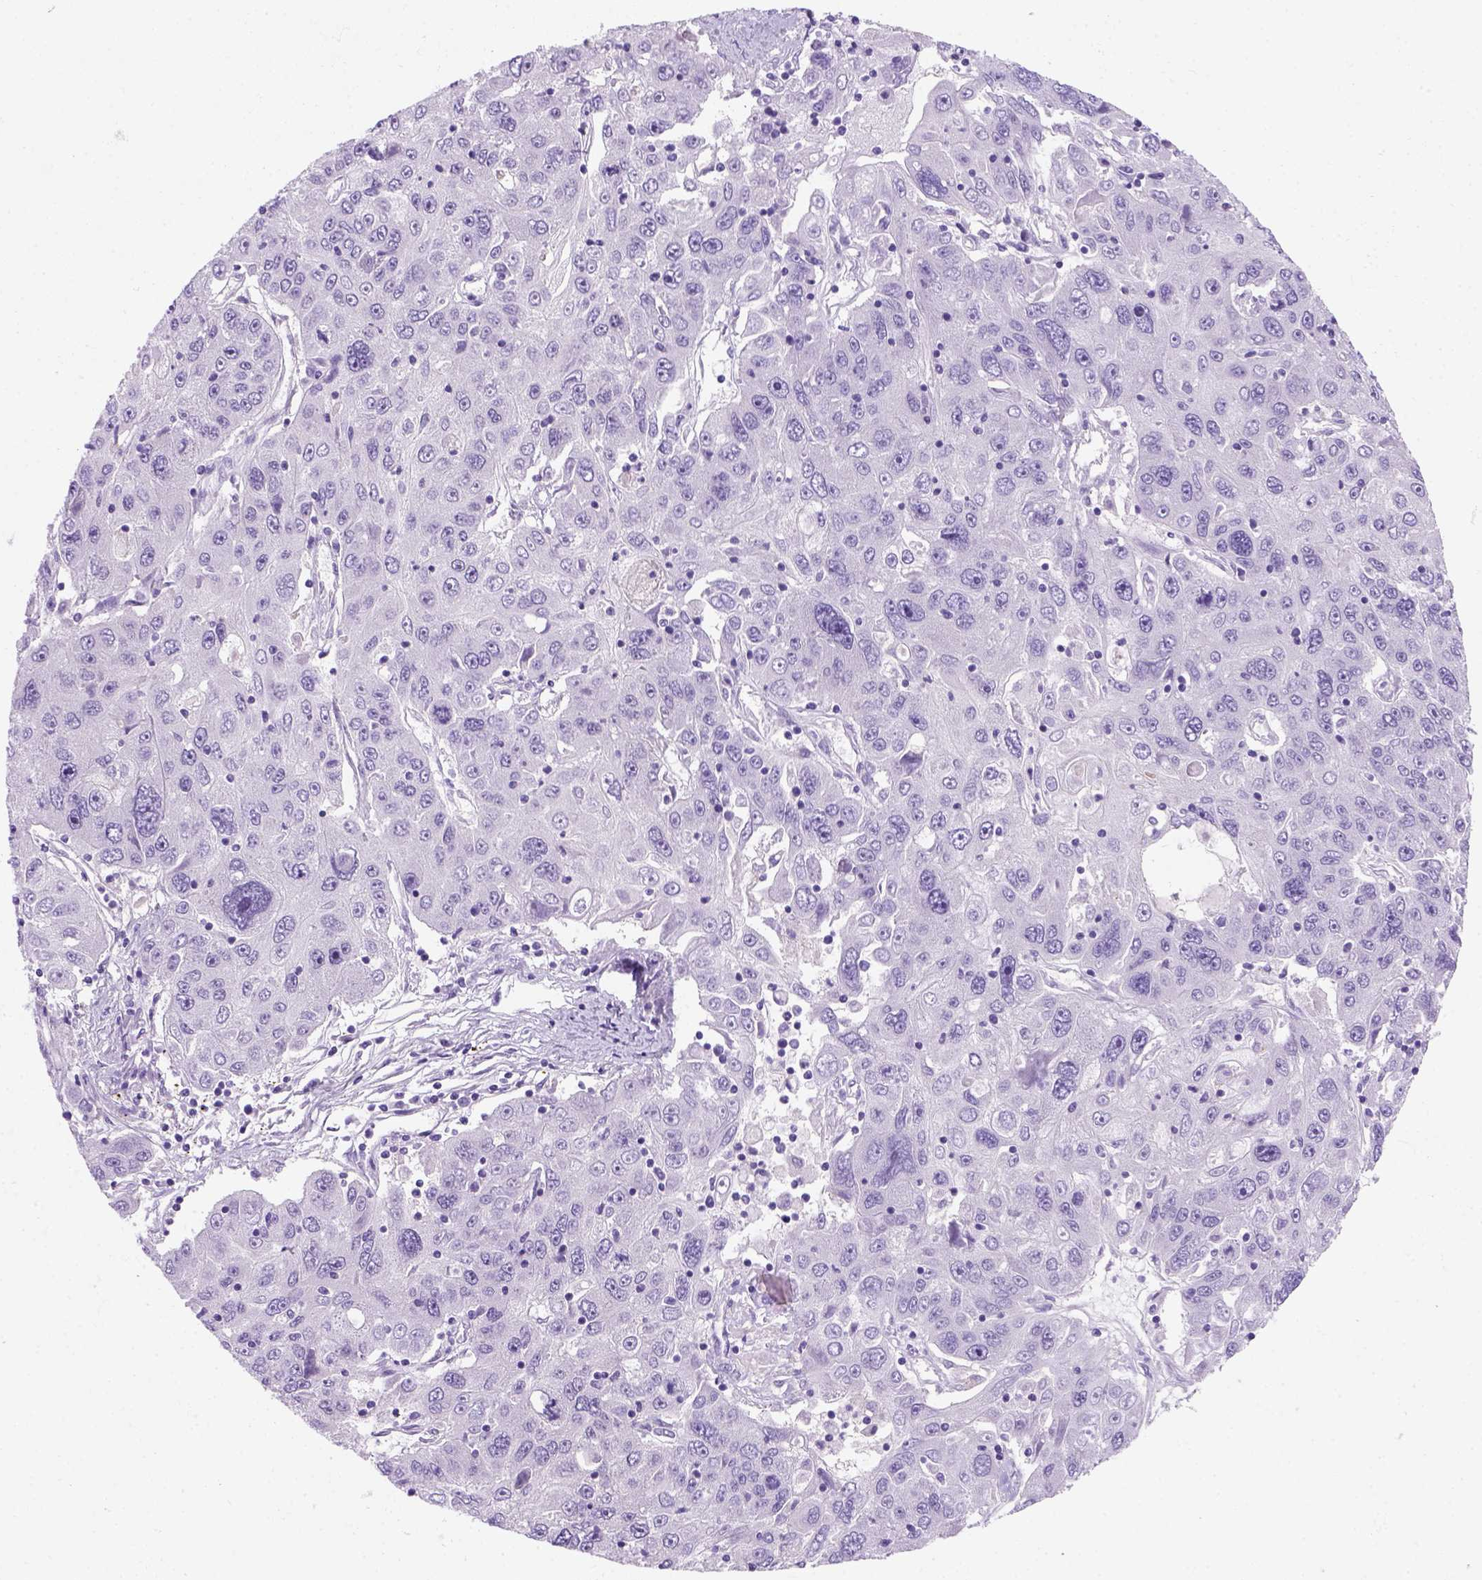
{"staining": {"intensity": "negative", "quantity": "none", "location": "none"}, "tissue": "stomach cancer", "cell_type": "Tumor cells", "image_type": "cancer", "snomed": [{"axis": "morphology", "description": "Adenocarcinoma, NOS"}, {"axis": "topography", "description": "Stomach"}], "caption": "Human stomach cancer stained for a protein using immunohistochemistry shows no staining in tumor cells.", "gene": "MGMT", "patient": {"sex": "male", "age": 56}}